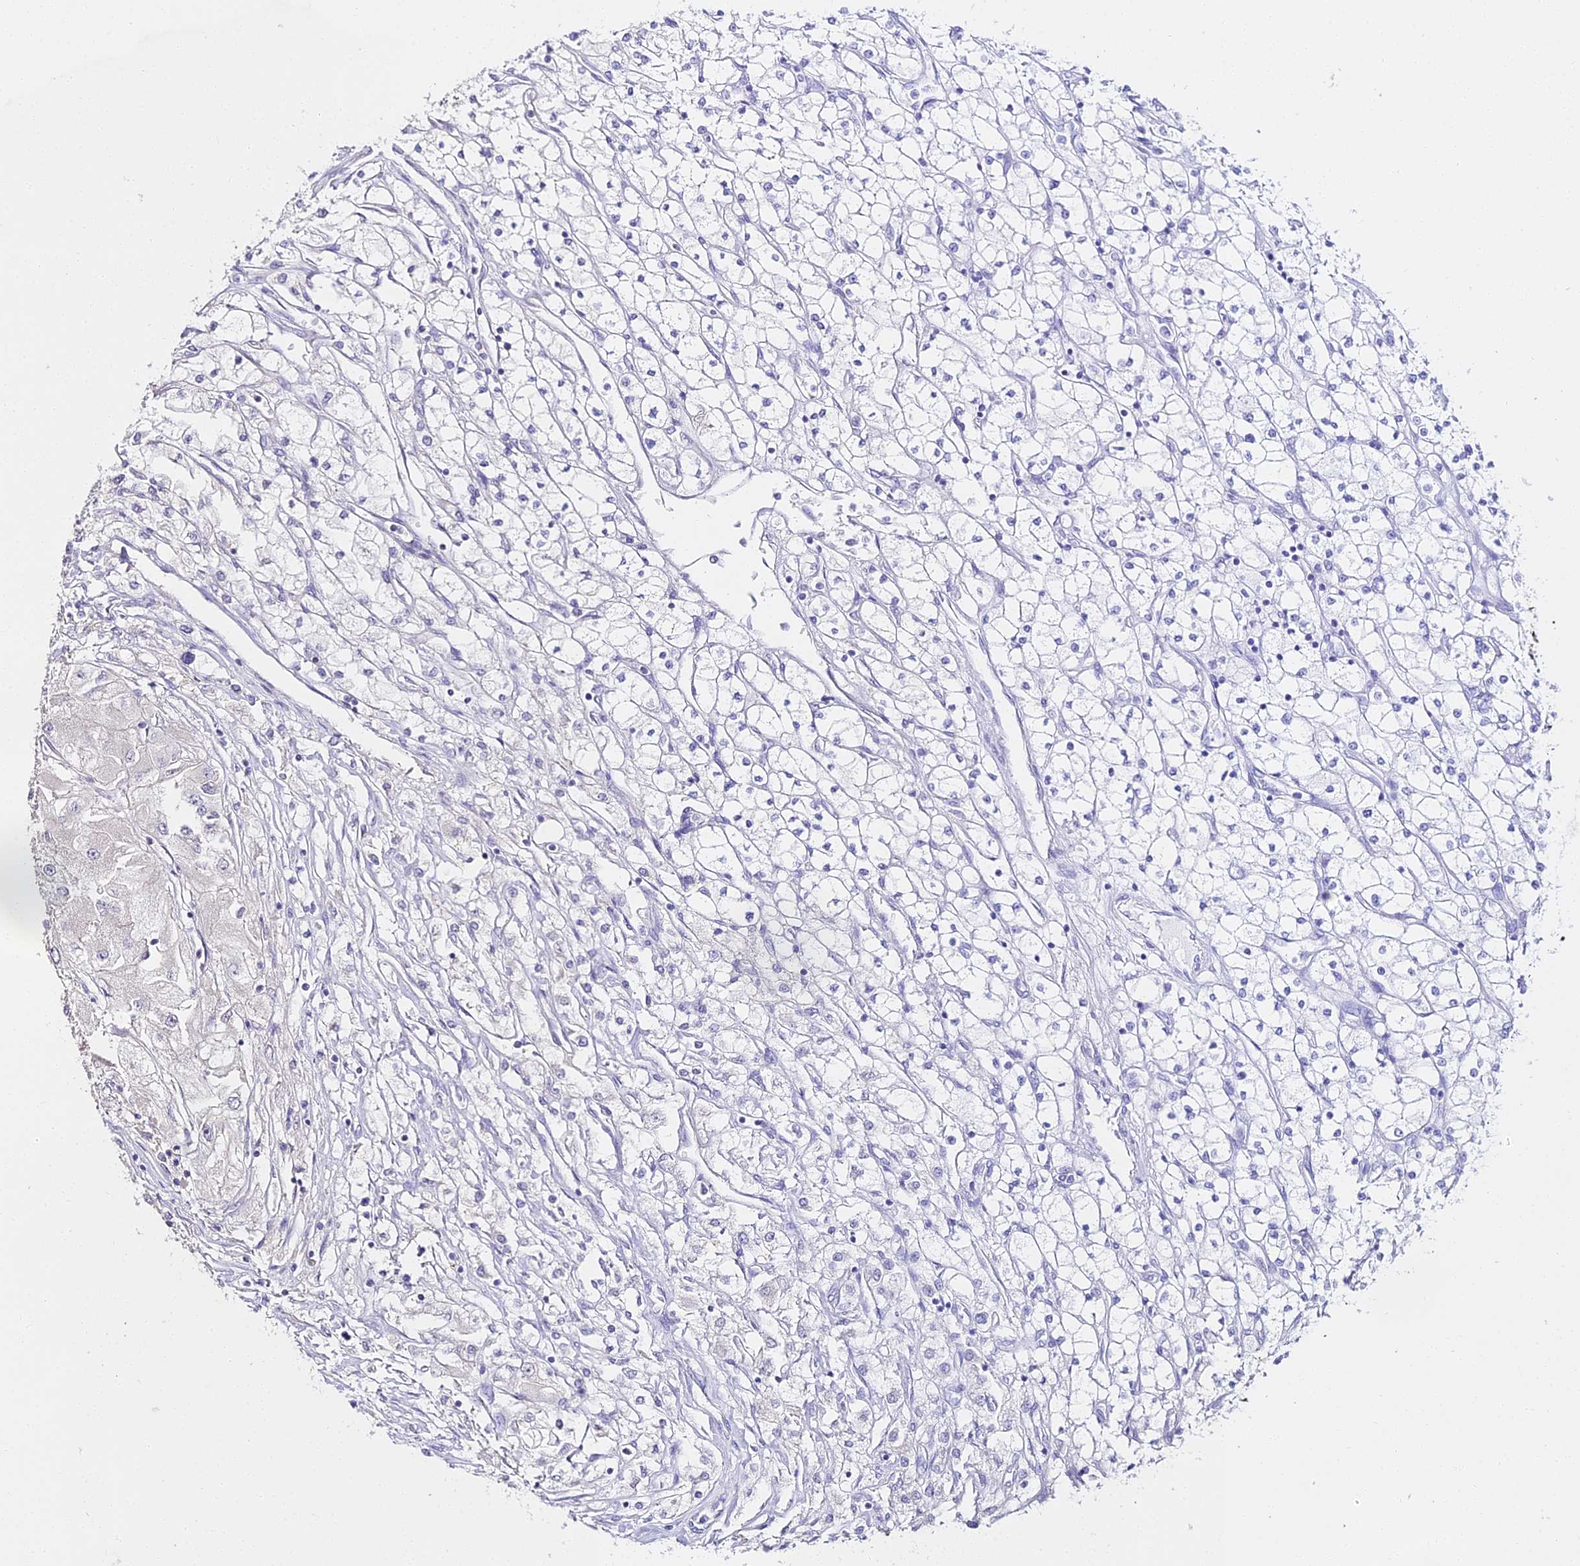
{"staining": {"intensity": "negative", "quantity": "none", "location": "none"}, "tissue": "renal cancer", "cell_type": "Tumor cells", "image_type": "cancer", "snomed": [{"axis": "morphology", "description": "Adenocarcinoma, NOS"}, {"axis": "topography", "description": "Kidney"}], "caption": "There is no significant expression in tumor cells of renal cancer.", "gene": "ALPG", "patient": {"sex": "male", "age": 80}}